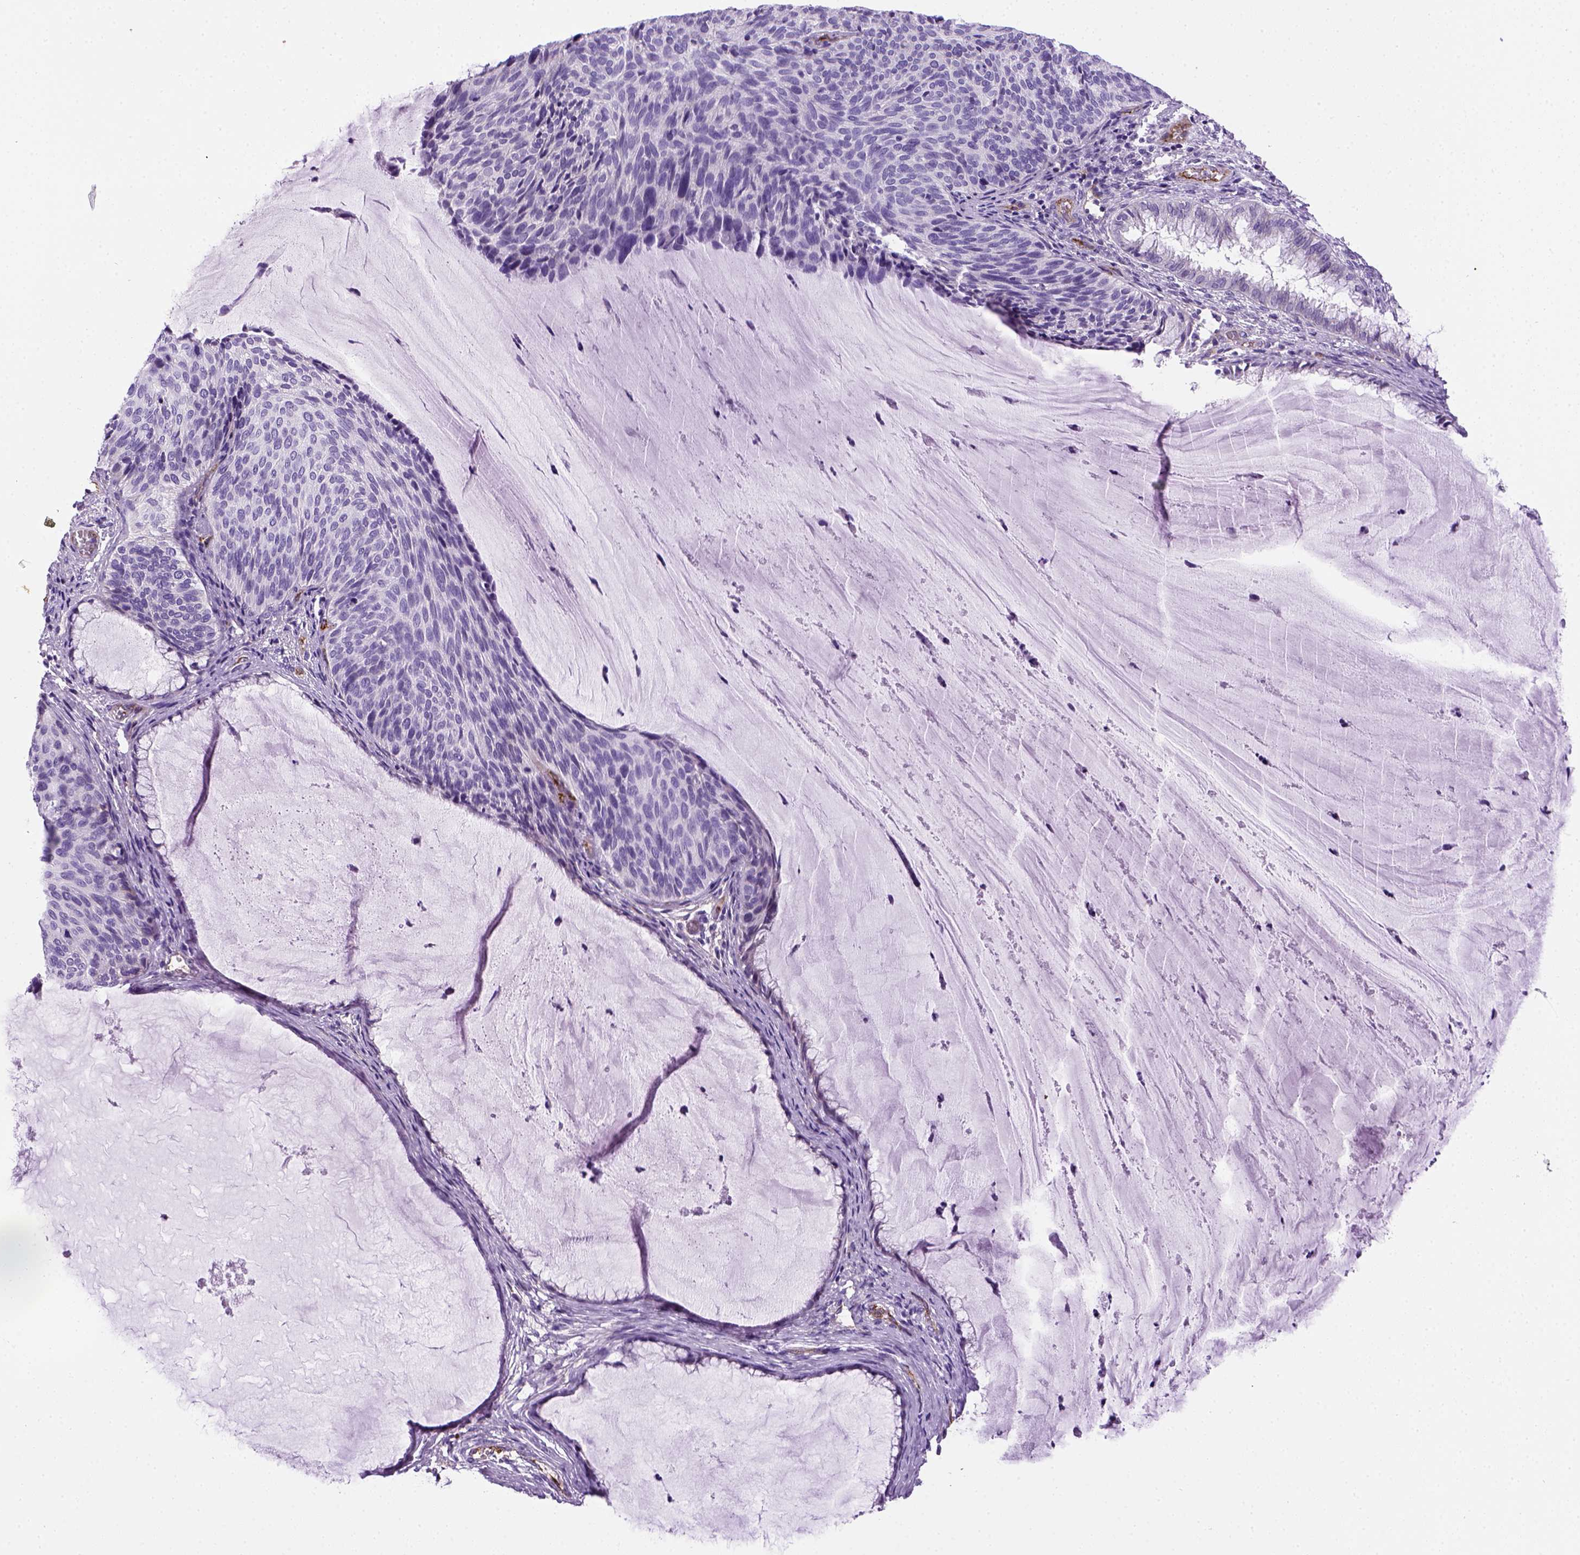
{"staining": {"intensity": "negative", "quantity": "none", "location": "none"}, "tissue": "cervical cancer", "cell_type": "Tumor cells", "image_type": "cancer", "snomed": [{"axis": "morphology", "description": "Squamous cell carcinoma, NOS"}, {"axis": "topography", "description": "Cervix"}], "caption": "A micrograph of human cervical cancer is negative for staining in tumor cells.", "gene": "VWF", "patient": {"sex": "female", "age": 36}}